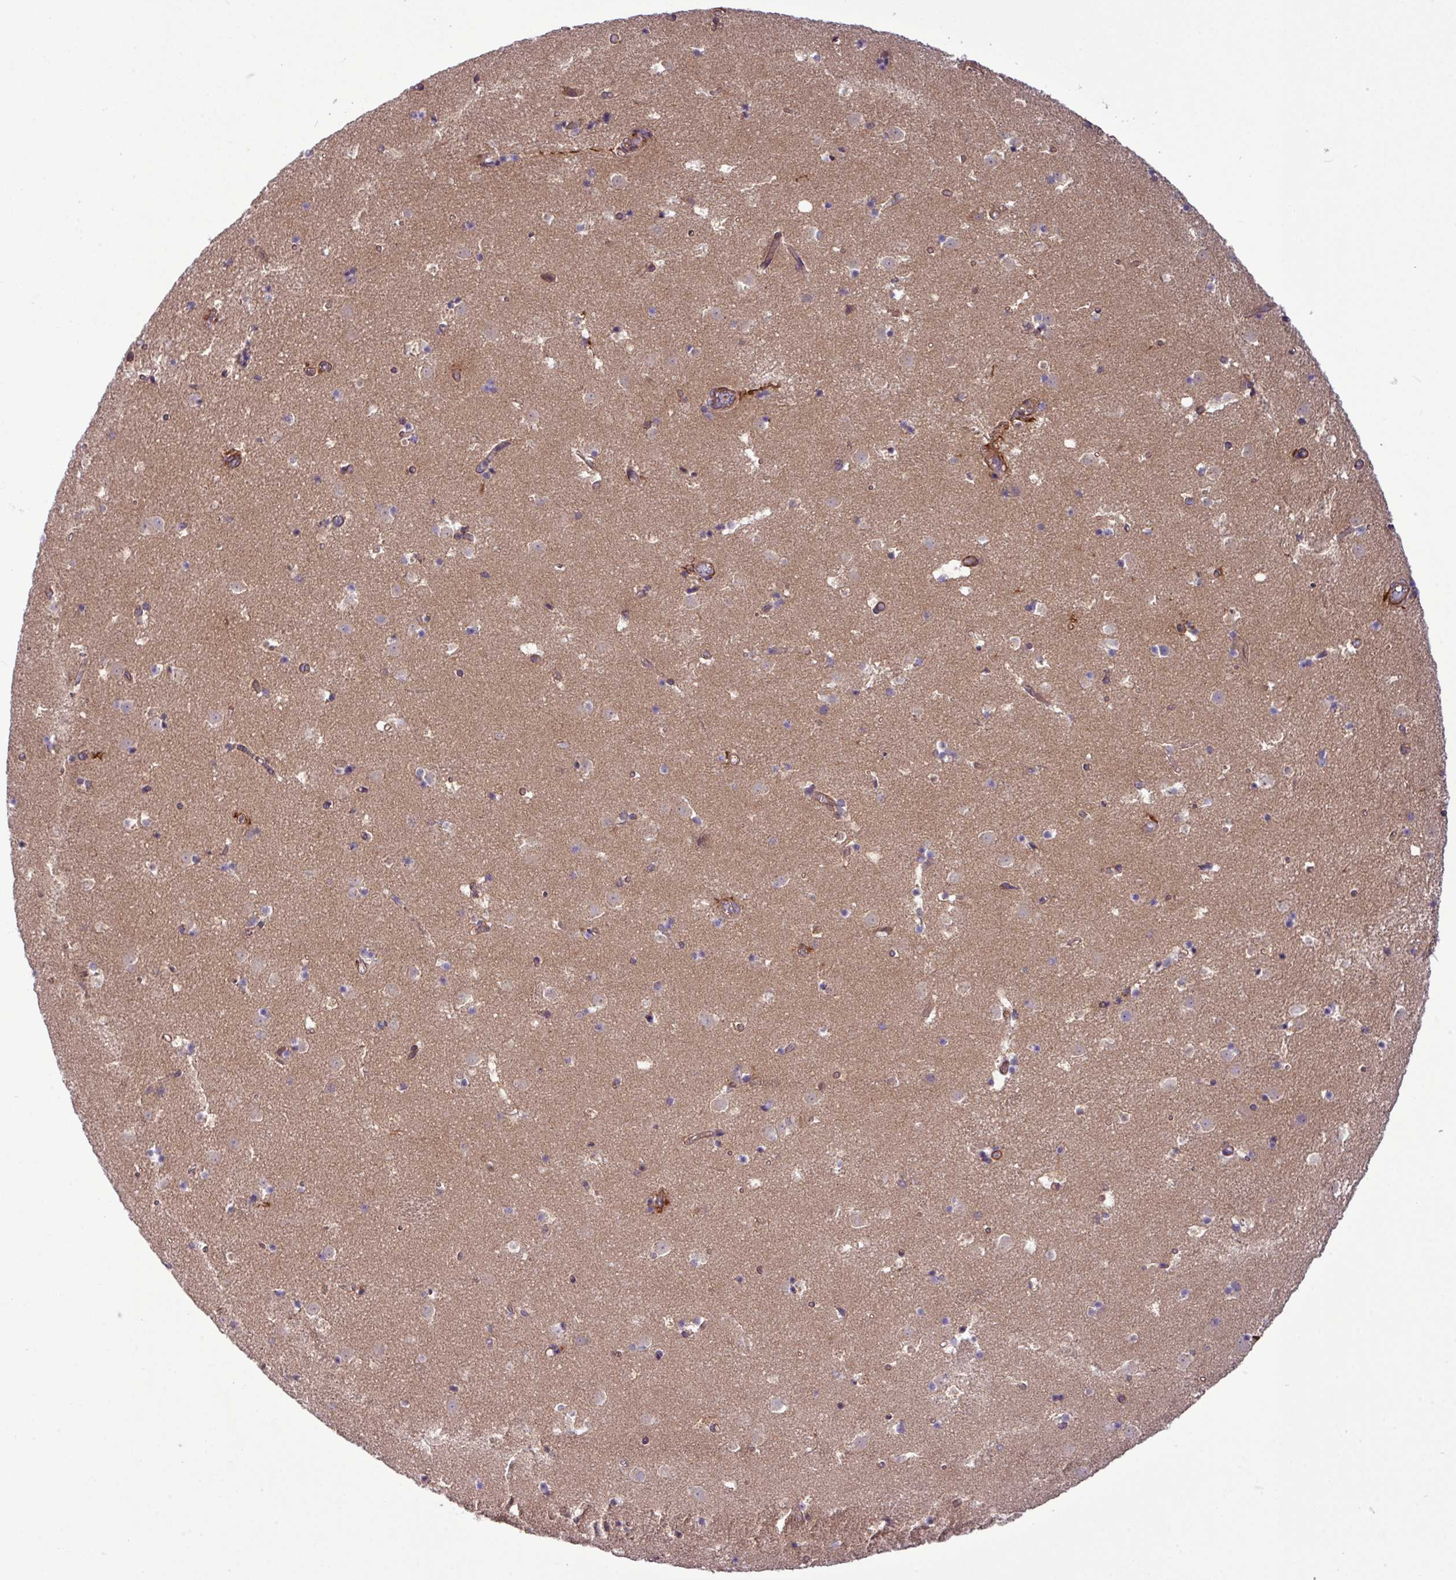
{"staining": {"intensity": "negative", "quantity": "none", "location": "none"}, "tissue": "caudate", "cell_type": "Glial cells", "image_type": "normal", "snomed": [{"axis": "morphology", "description": "Normal tissue, NOS"}, {"axis": "topography", "description": "Lateral ventricle wall"}], "caption": "Immunohistochemistry (IHC) of benign caudate demonstrates no positivity in glial cells. Nuclei are stained in blue.", "gene": "XIAP", "patient": {"sex": "male", "age": 25}}